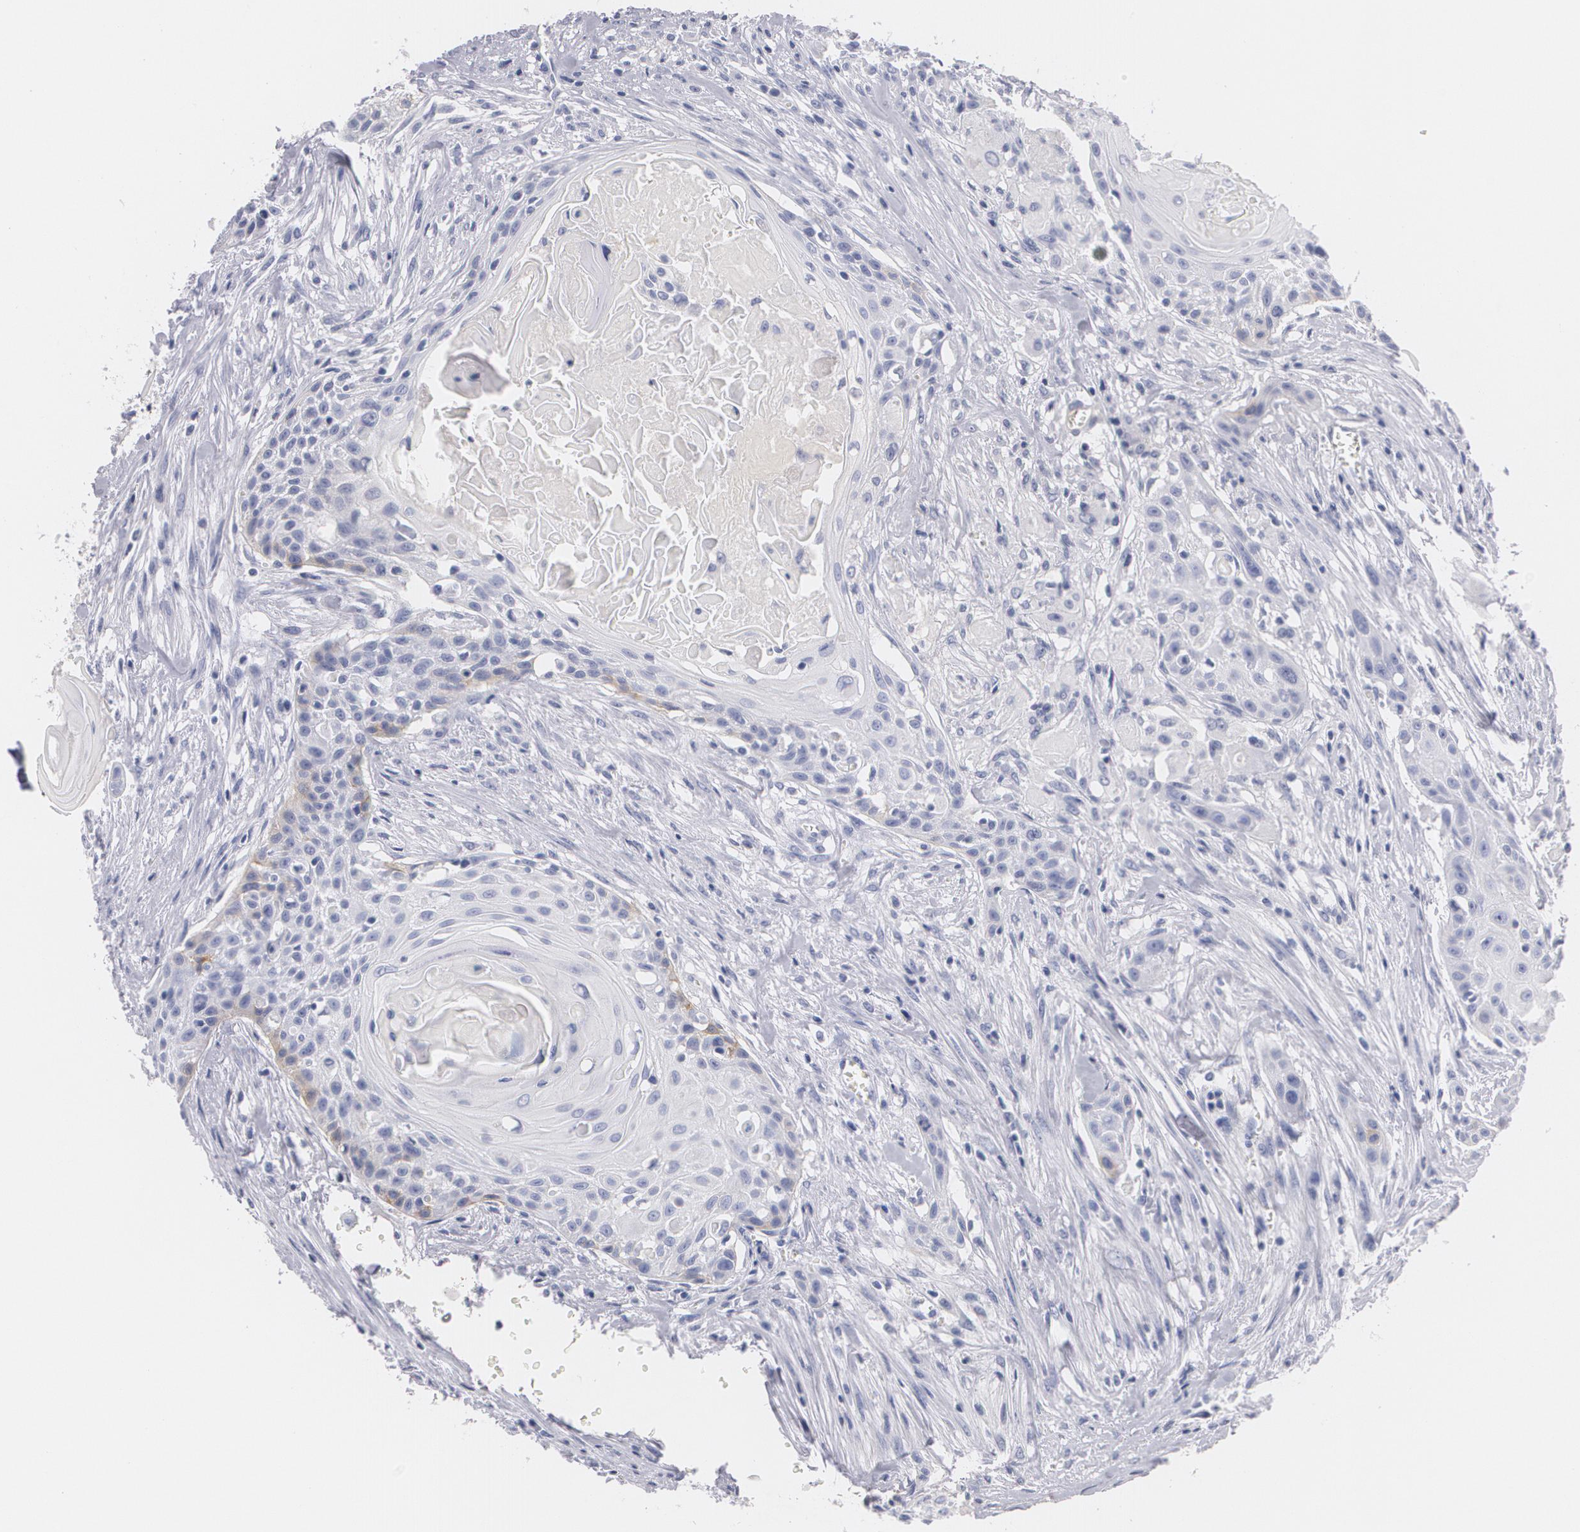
{"staining": {"intensity": "negative", "quantity": "none", "location": "none"}, "tissue": "head and neck cancer", "cell_type": "Tumor cells", "image_type": "cancer", "snomed": [{"axis": "morphology", "description": "Squamous cell carcinoma, NOS"}, {"axis": "morphology", "description": "Squamous cell carcinoma, metastatic, NOS"}, {"axis": "topography", "description": "Lymph node"}, {"axis": "topography", "description": "Salivary gland"}, {"axis": "topography", "description": "Head-Neck"}], "caption": "A high-resolution image shows immunohistochemistry staining of squamous cell carcinoma (head and neck), which shows no significant expression in tumor cells. The staining is performed using DAB (3,3'-diaminobenzidine) brown chromogen with nuclei counter-stained in using hematoxylin.", "gene": "NGFR", "patient": {"sex": "female", "age": 74}}